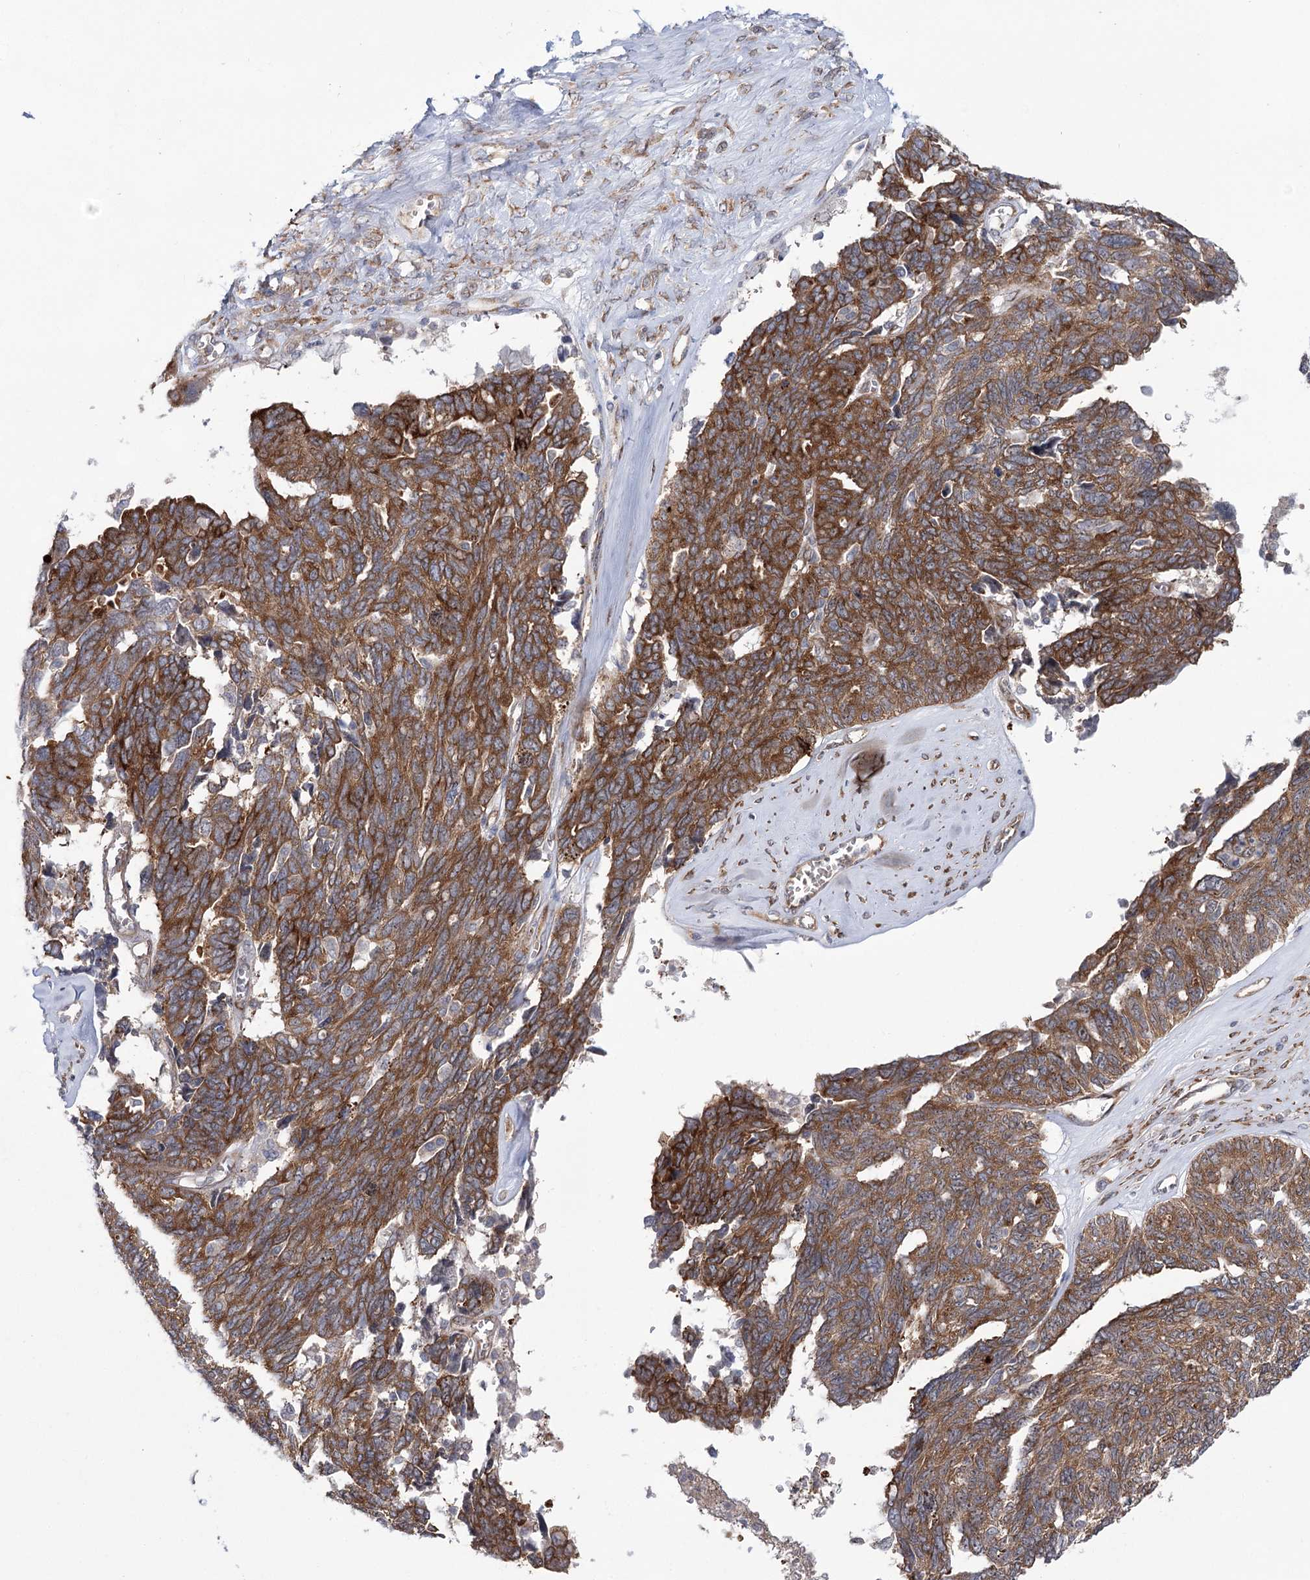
{"staining": {"intensity": "strong", "quantity": ">75%", "location": "cytoplasmic/membranous"}, "tissue": "ovarian cancer", "cell_type": "Tumor cells", "image_type": "cancer", "snomed": [{"axis": "morphology", "description": "Cystadenocarcinoma, serous, NOS"}, {"axis": "topography", "description": "Ovary"}], "caption": "This image demonstrates immunohistochemistry staining of serous cystadenocarcinoma (ovarian), with high strong cytoplasmic/membranous staining in about >75% of tumor cells.", "gene": "VWA2", "patient": {"sex": "female", "age": 79}}